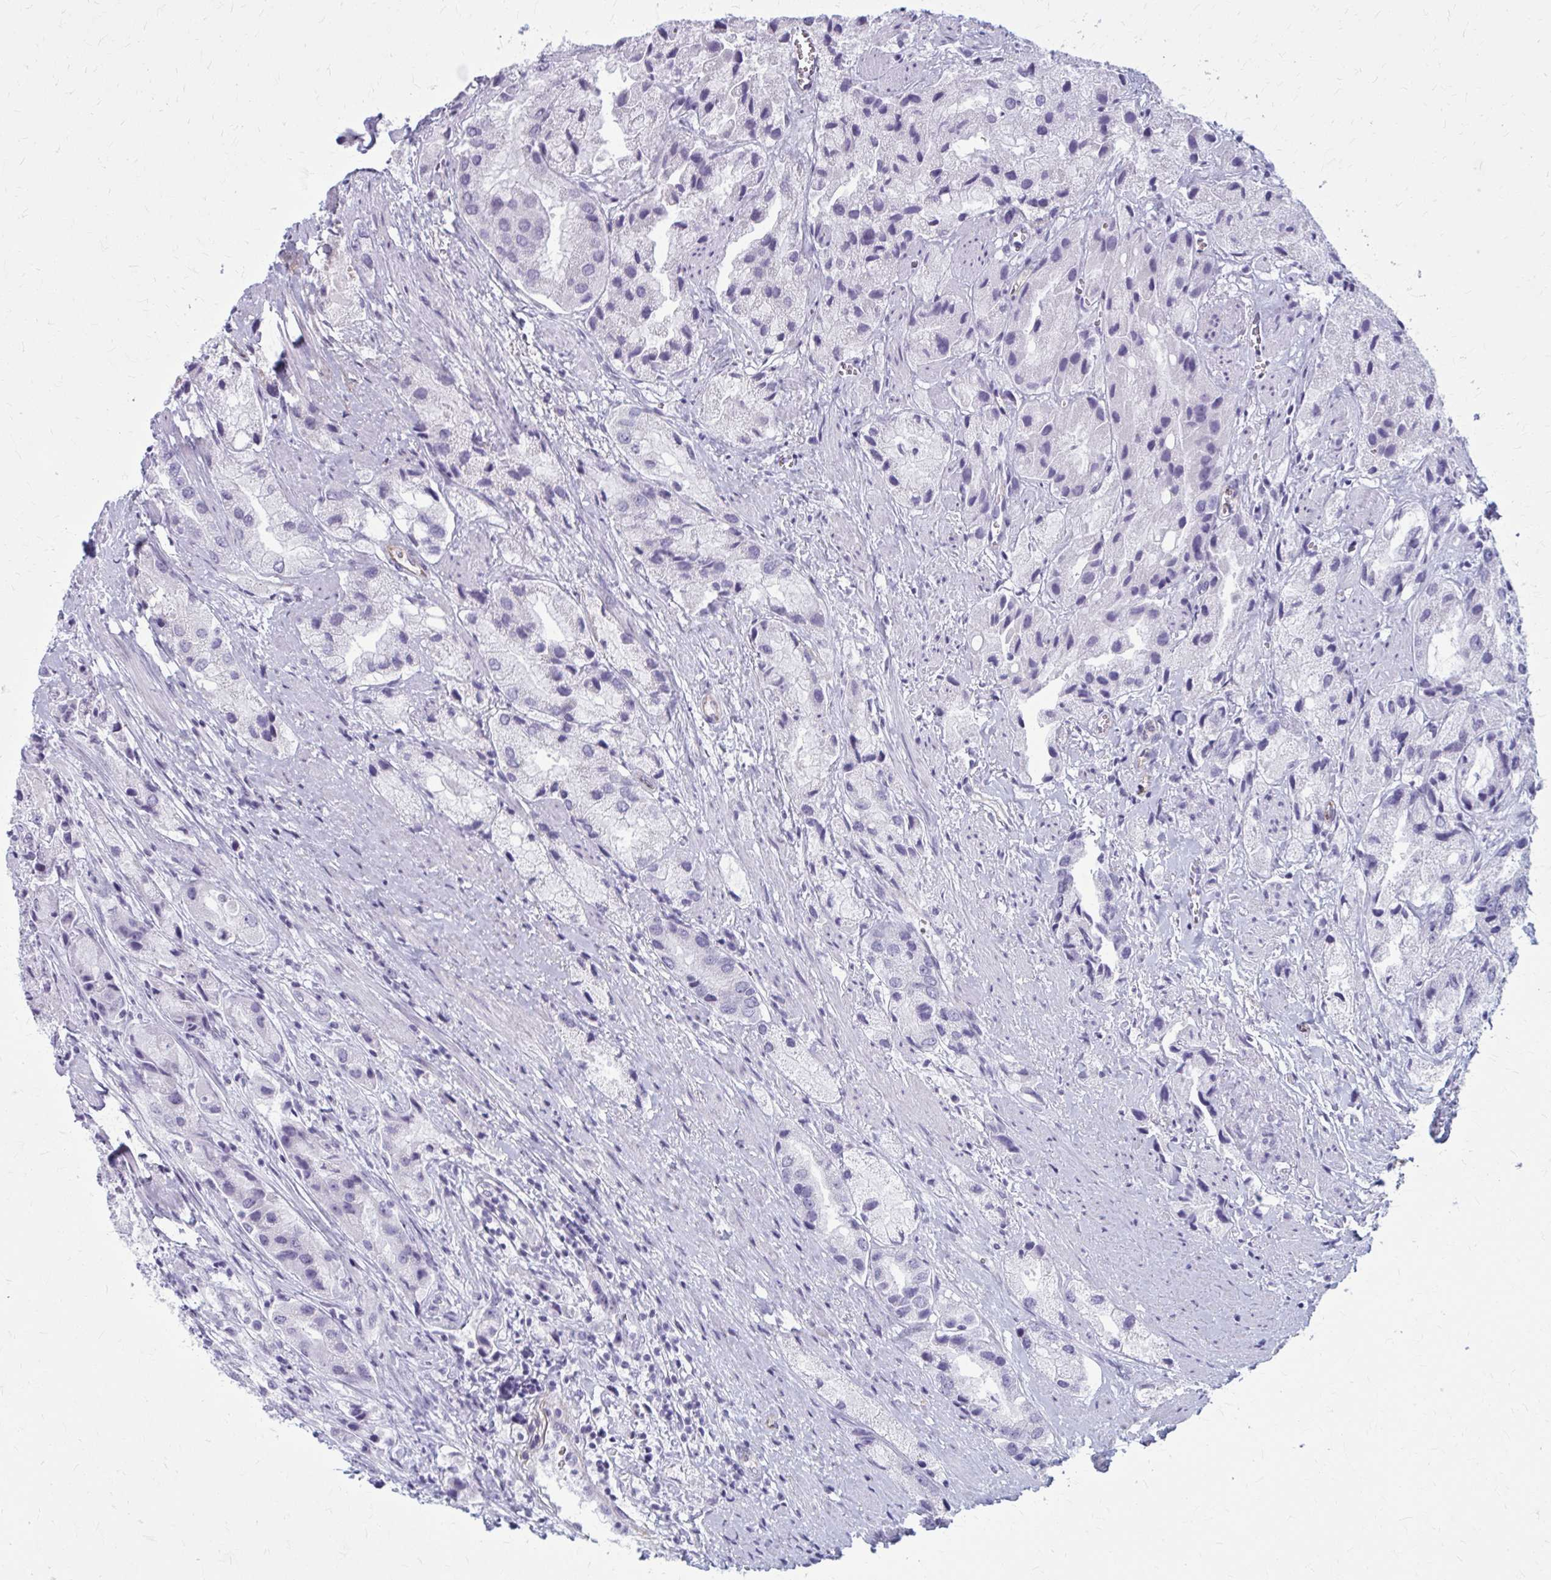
{"staining": {"intensity": "negative", "quantity": "none", "location": "none"}, "tissue": "prostate cancer", "cell_type": "Tumor cells", "image_type": "cancer", "snomed": [{"axis": "morphology", "description": "Adenocarcinoma, Low grade"}, {"axis": "topography", "description": "Prostate"}], "caption": "The photomicrograph displays no staining of tumor cells in low-grade adenocarcinoma (prostate). The staining is performed using DAB (3,3'-diaminobenzidine) brown chromogen with nuclei counter-stained in using hematoxylin.", "gene": "CASQ2", "patient": {"sex": "male", "age": 69}}